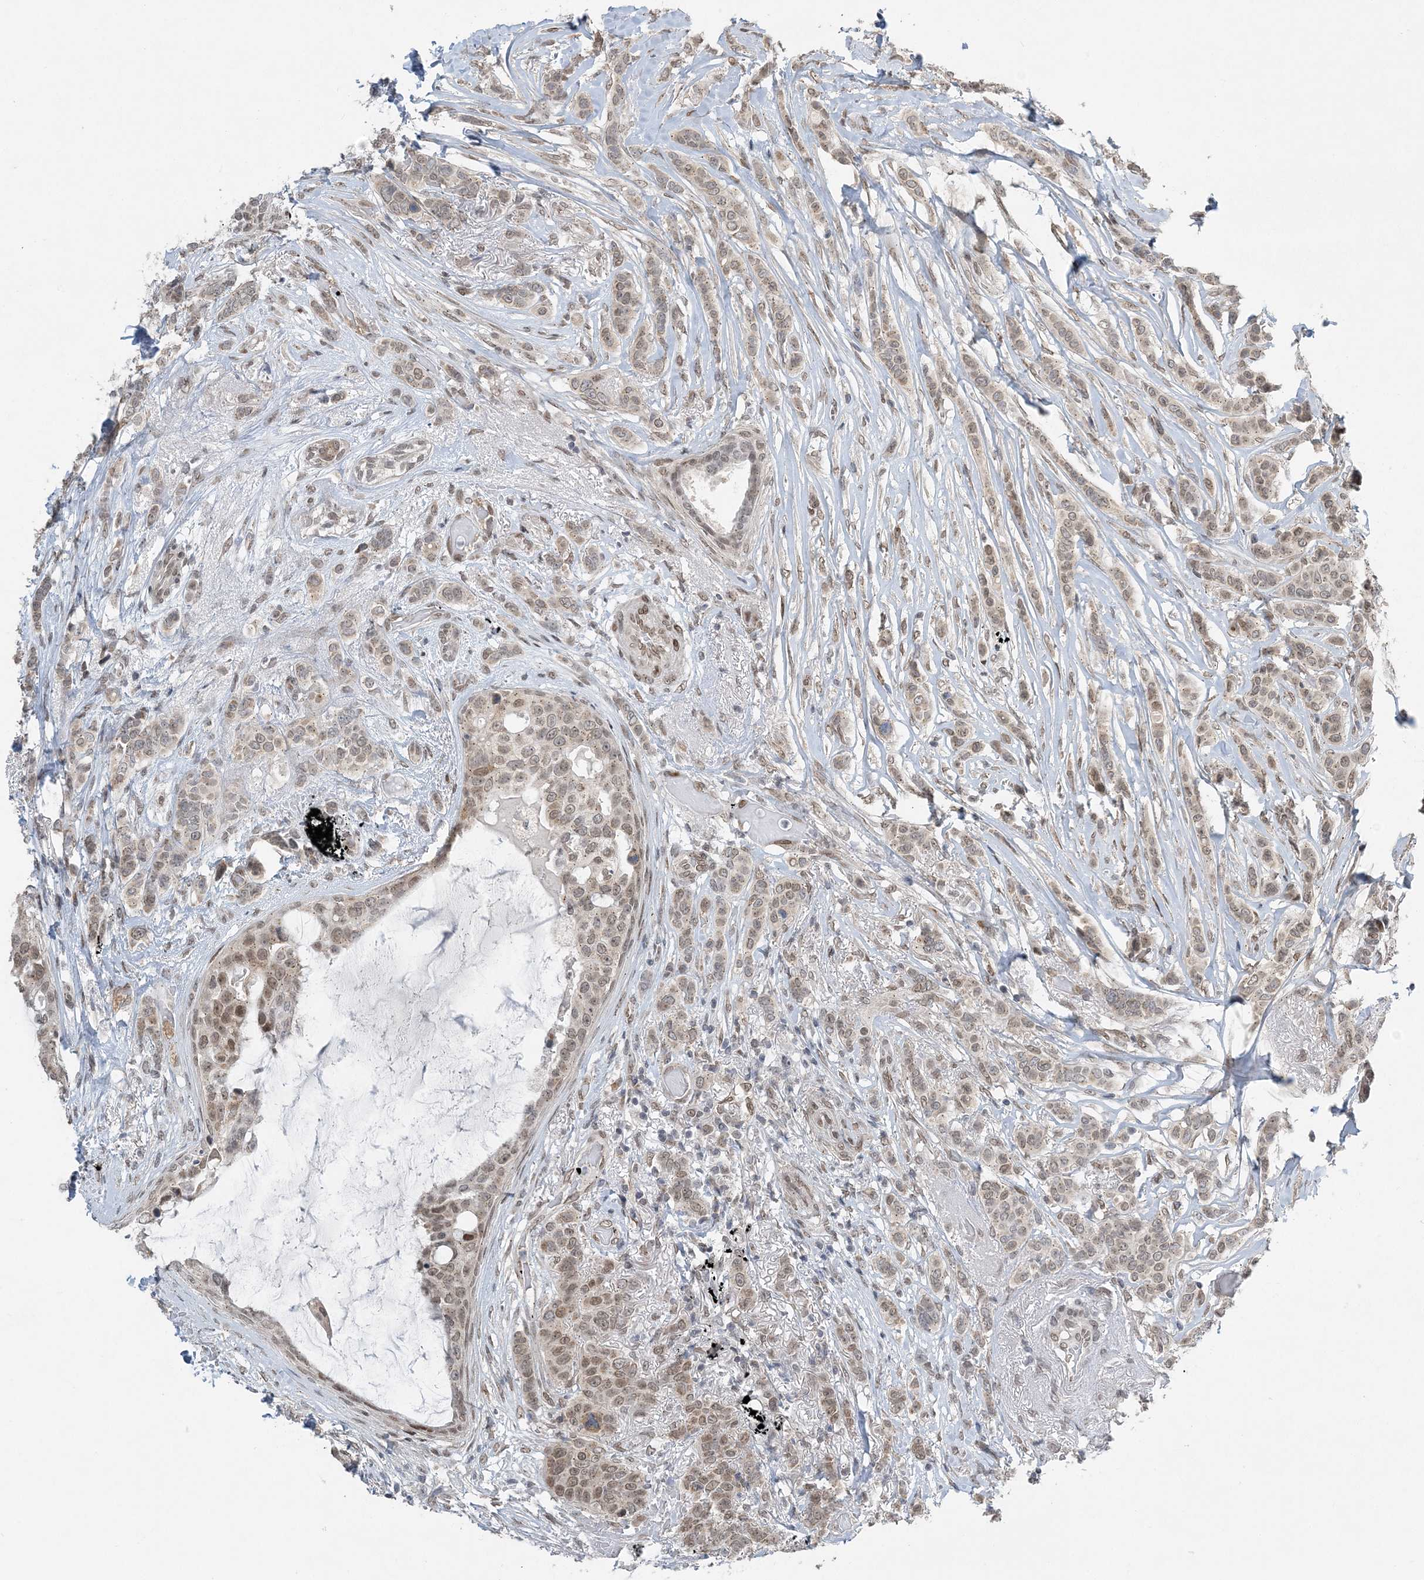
{"staining": {"intensity": "weak", "quantity": ">75%", "location": "nuclear"}, "tissue": "breast cancer", "cell_type": "Tumor cells", "image_type": "cancer", "snomed": [{"axis": "morphology", "description": "Lobular carcinoma"}, {"axis": "topography", "description": "Breast"}], "caption": "Tumor cells demonstrate low levels of weak nuclear positivity in about >75% of cells in breast lobular carcinoma. The protein is stained brown, and the nuclei are stained in blue (DAB IHC with brightfield microscopy, high magnification).", "gene": "WAC", "patient": {"sex": "female", "age": 51}}